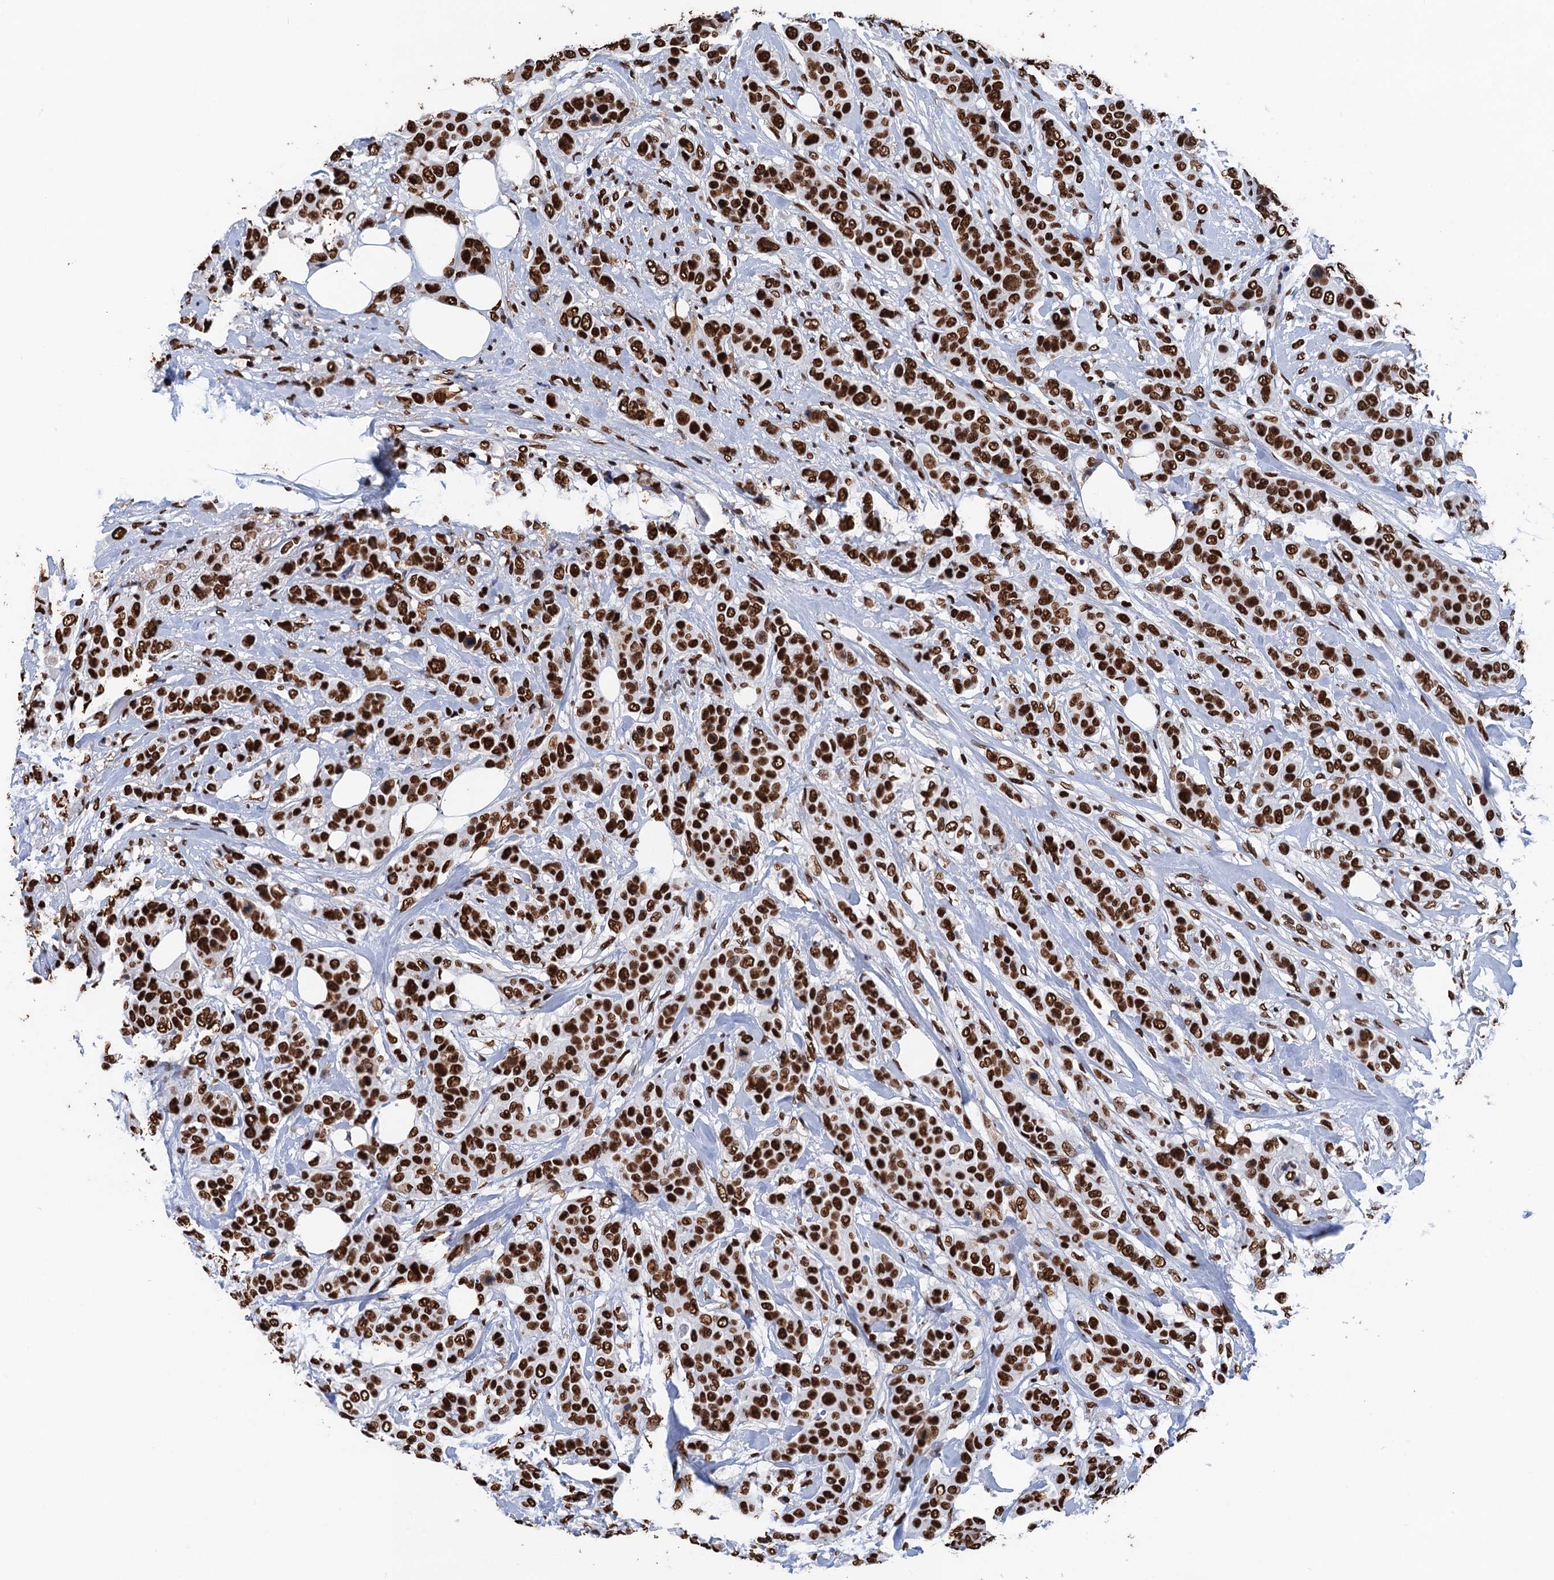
{"staining": {"intensity": "strong", "quantity": ">75%", "location": "nuclear"}, "tissue": "breast cancer", "cell_type": "Tumor cells", "image_type": "cancer", "snomed": [{"axis": "morphology", "description": "Lobular carcinoma"}, {"axis": "topography", "description": "Breast"}], "caption": "Breast cancer stained with immunohistochemistry exhibits strong nuclear expression in about >75% of tumor cells.", "gene": "UBA2", "patient": {"sex": "female", "age": 51}}